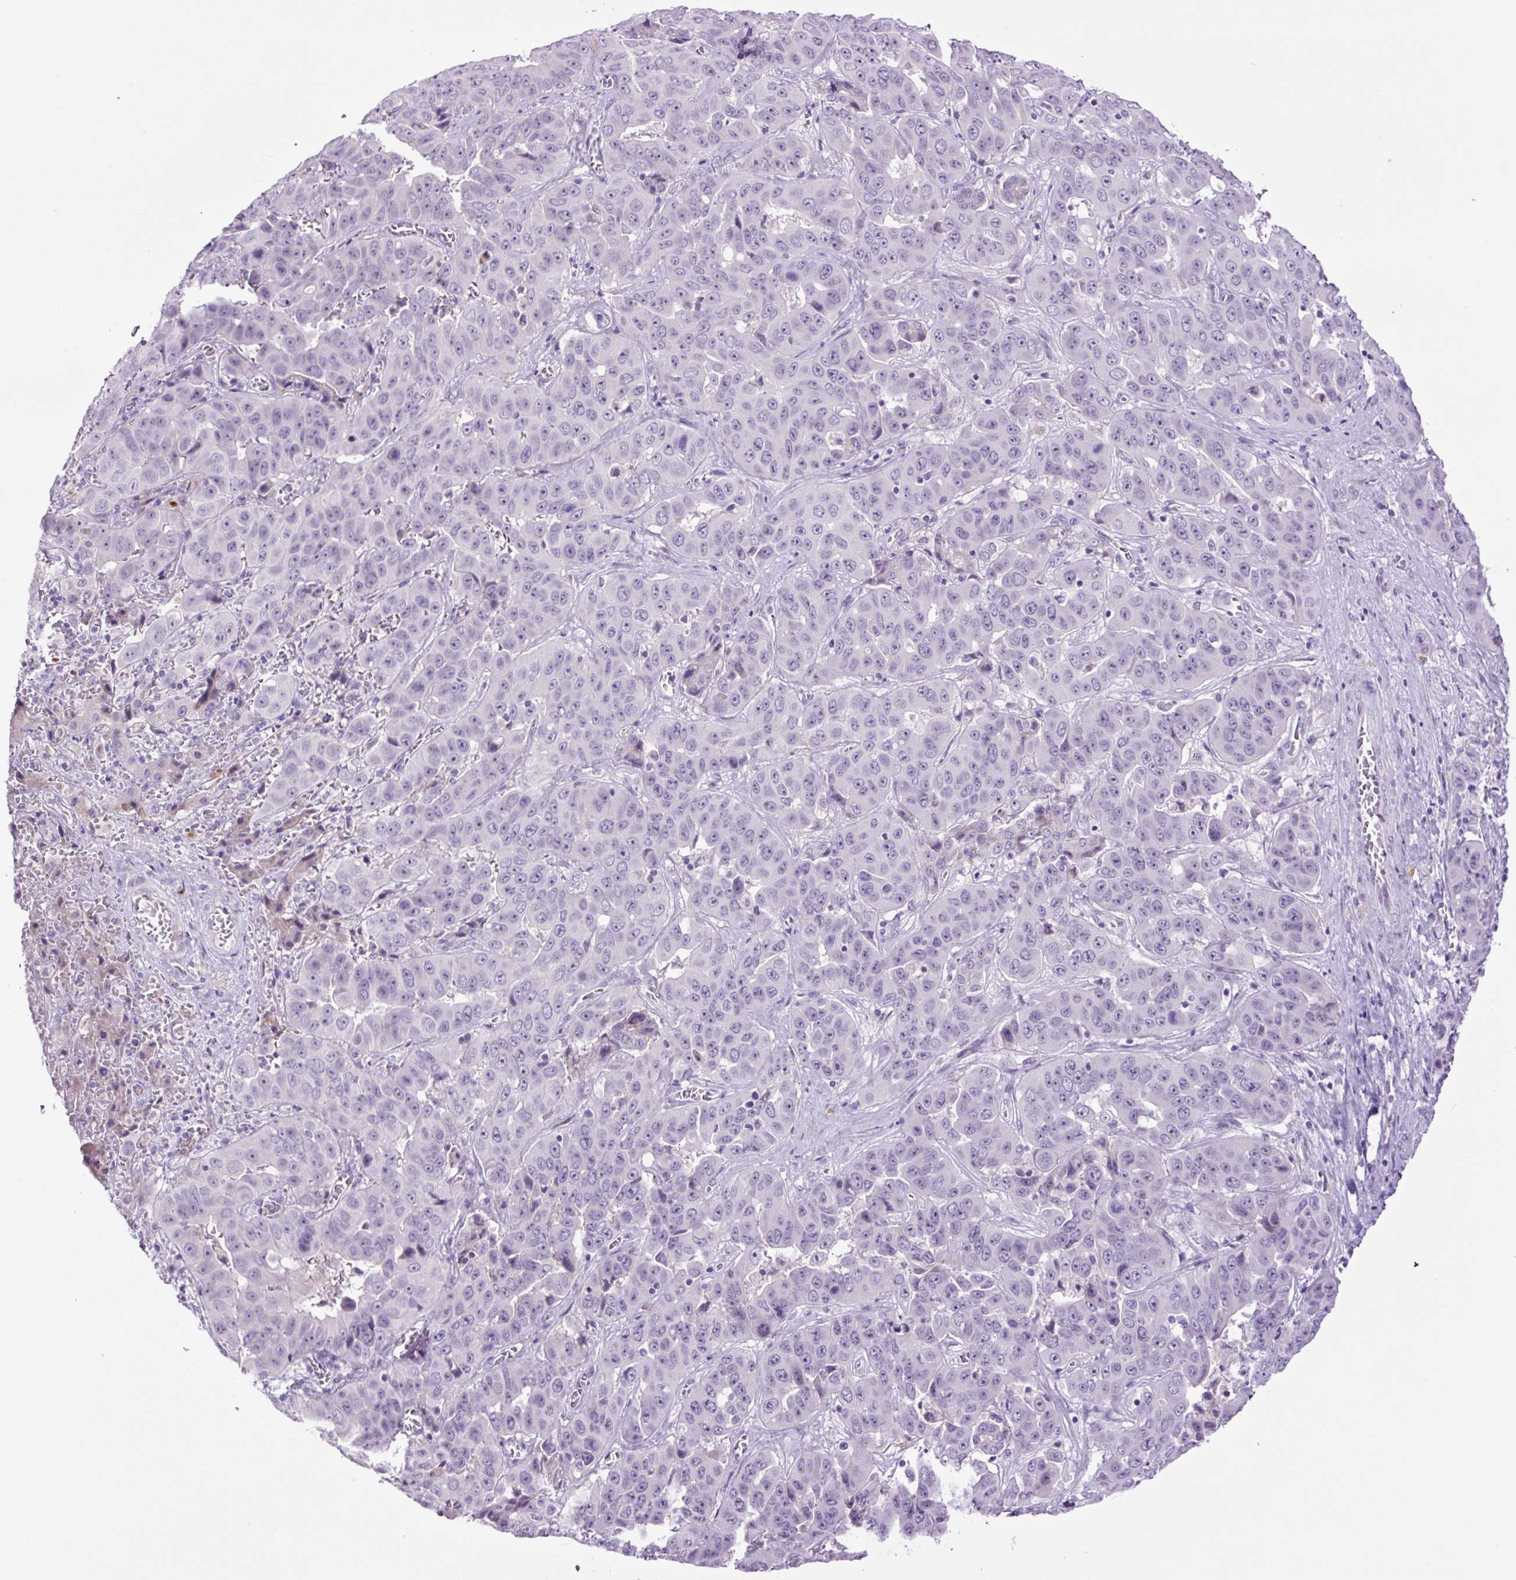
{"staining": {"intensity": "negative", "quantity": "none", "location": "none"}, "tissue": "liver cancer", "cell_type": "Tumor cells", "image_type": "cancer", "snomed": [{"axis": "morphology", "description": "Cholangiocarcinoma"}, {"axis": "topography", "description": "Liver"}], "caption": "This histopathology image is of cholangiocarcinoma (liver) stained with IHC to label a protein in brown with the nuclei are counter-stained blue. There is no expression in tumor cells.", "gene": "MFSD3", "patient": {"sex": "female", "age": 52}}